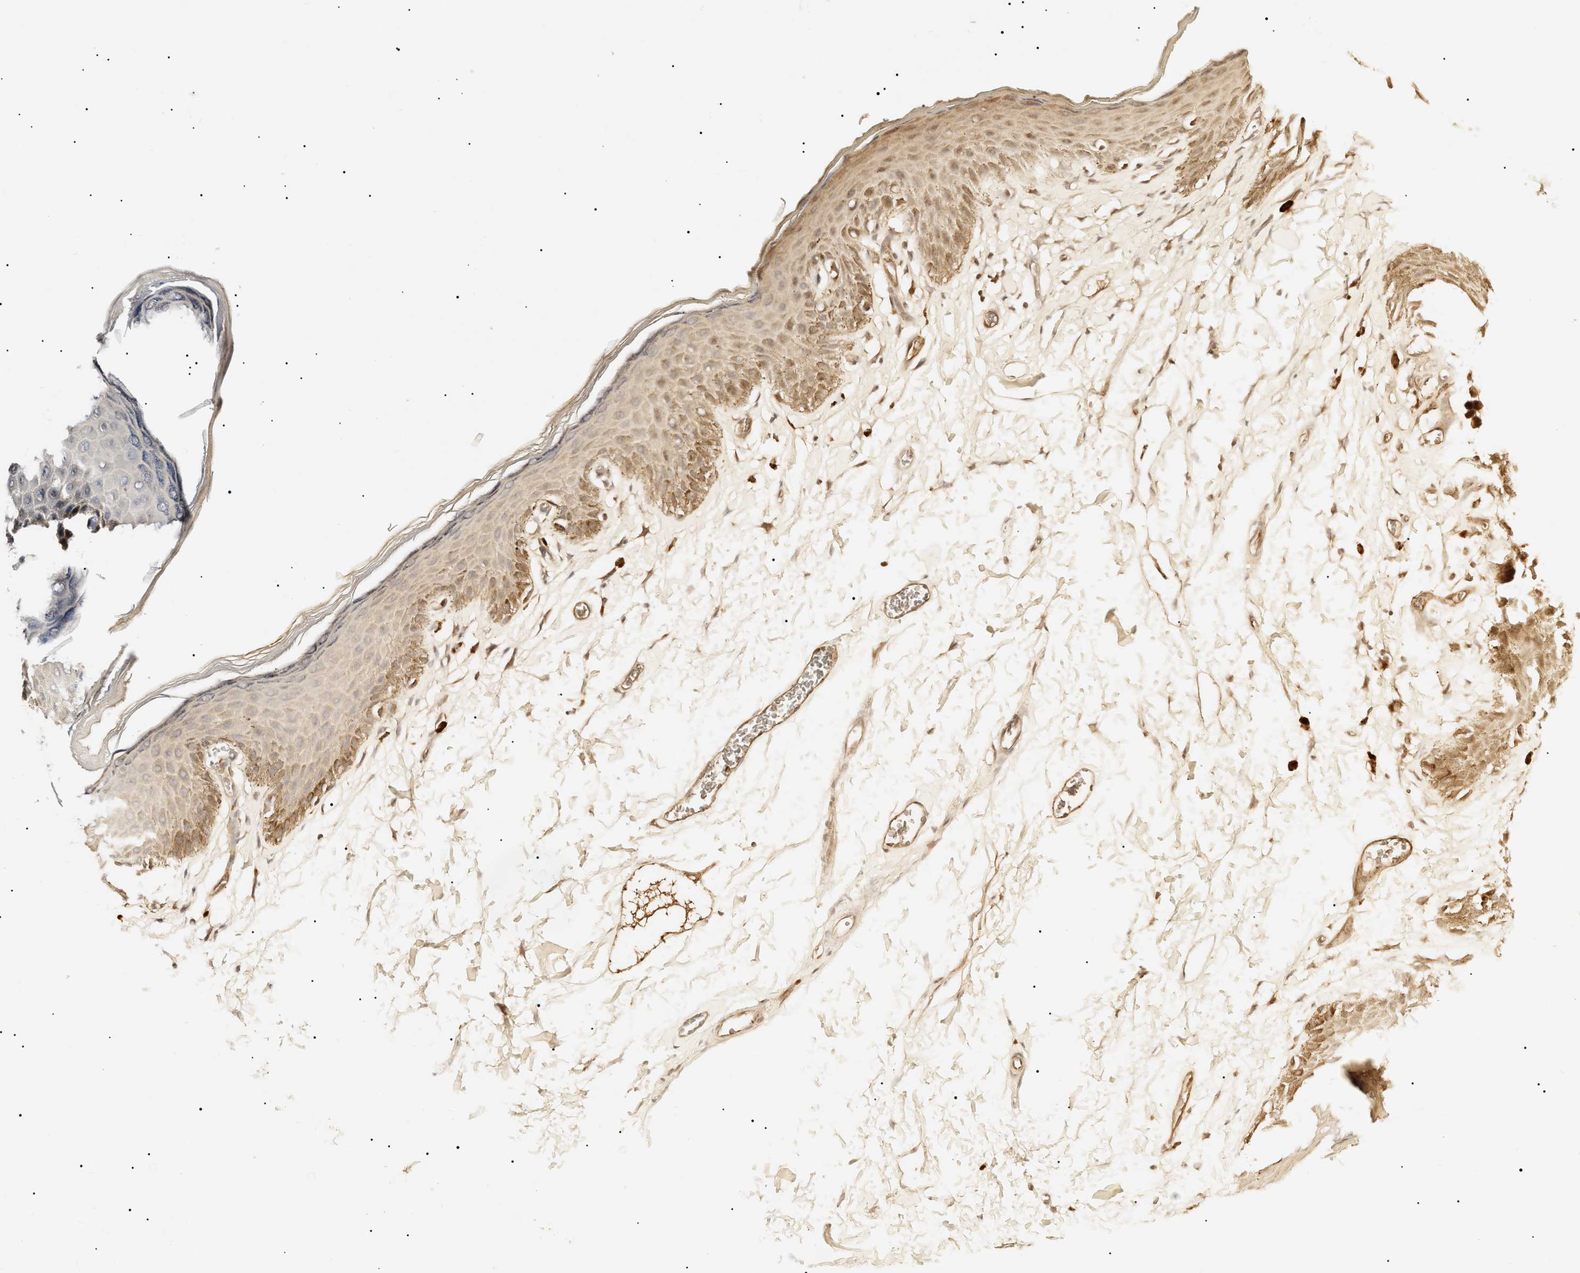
{"staining": {"intensity": "weak", "quantity": "<25%", "location": "cytoplasmic/membranous"}, "tissue": "skin", "cell_type": "Epidermal cells", "image_type": "normal", "snomed": [{"axis": "morphology", "description": "Normal tissue, NOS"}, {"axis": "topography", "description": "Anal"}], "caption": "Unremarkable skin was stained to show a protein in brown. There is no significant expression in epidermal cells.", "gene": "IFT81", "patient": {"sex": "male", "age": 44}}